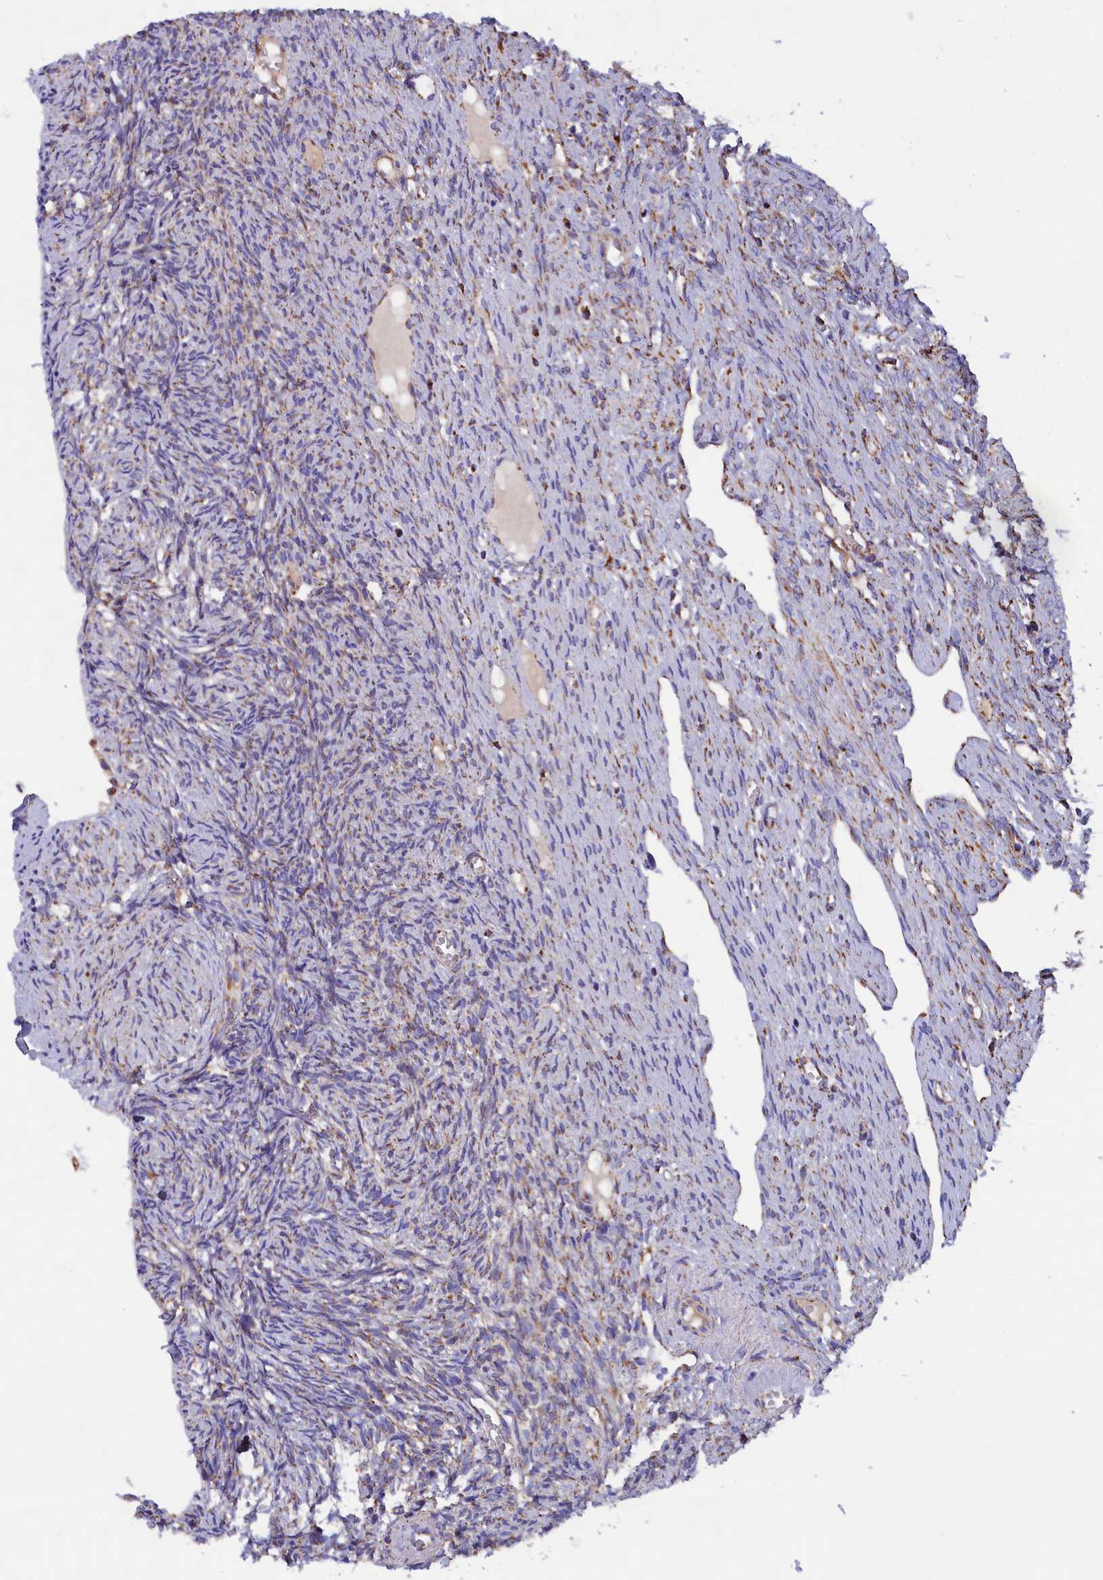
{"staining": {"intensity": "weak", "quantity": ">75%", "location": "cytoplasmic/membranous"}, "tissue": "ovary", "cell_type": "Ovarian stroma cells", "image_type": "normal", "snomed": [{"axis": "morphology", "description": "Normal tissue, NOS"}, {"axis": "topography", "description": "Ovary"}], "caption": "IHC (DAB (3,3'-diaminobenzidine)) staining of unremarkable ovary shows weak cytoplasmic/membranous protein positivity in about >75% of ovarian stroma cells. The staining is performed using DAB brown chromogen to label protein expression. The nuclei are counter-stained blue using hematoxylin.", "gene": "SLC39A3", "patient": {"sex": "female", "age": 51}}